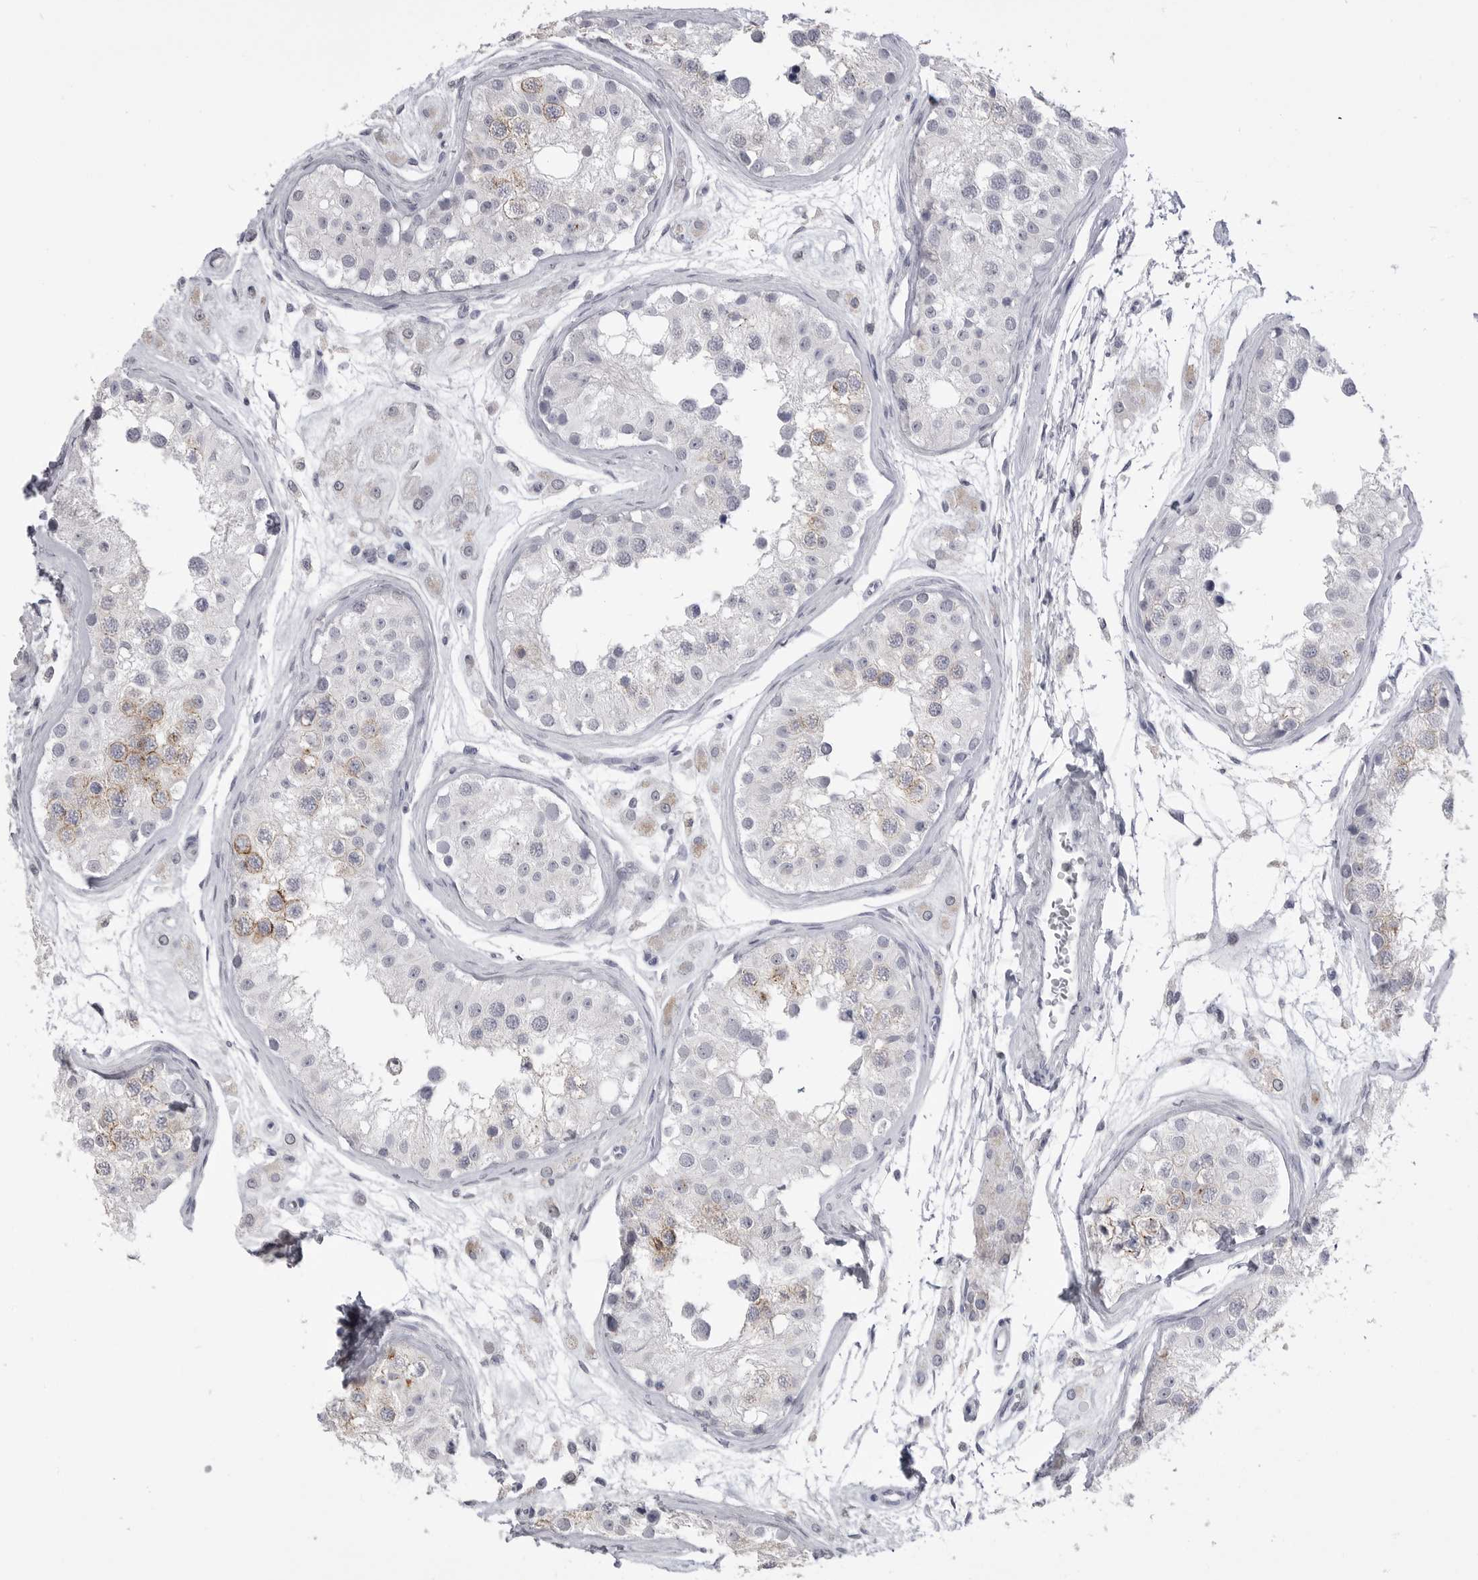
{"staining": {"intensity": "moderate", "quantity": "<25%", "location": "cytoplasmic/membranous"}, "tissue": "testis", "cell_type": "Cells in seminiferous ducts", "image_type": "normal", "snomed": [{"axis": "morphology", "description": "Normal tissue, NOS"}, {"axis": "morphology", "description": "Adenocarcinoma, metastatic, NOS"}, {"axis": "topography", "description": "Testis"}], "caption": "Benign testis reveals moderate cytoplasmic/membranous positivity in approximately <25% of cells in seminiferous ducts, visualized by immunohistochemistry.", "gene": "ICAM5", "patient": {"sex": "male", "age": 26}}